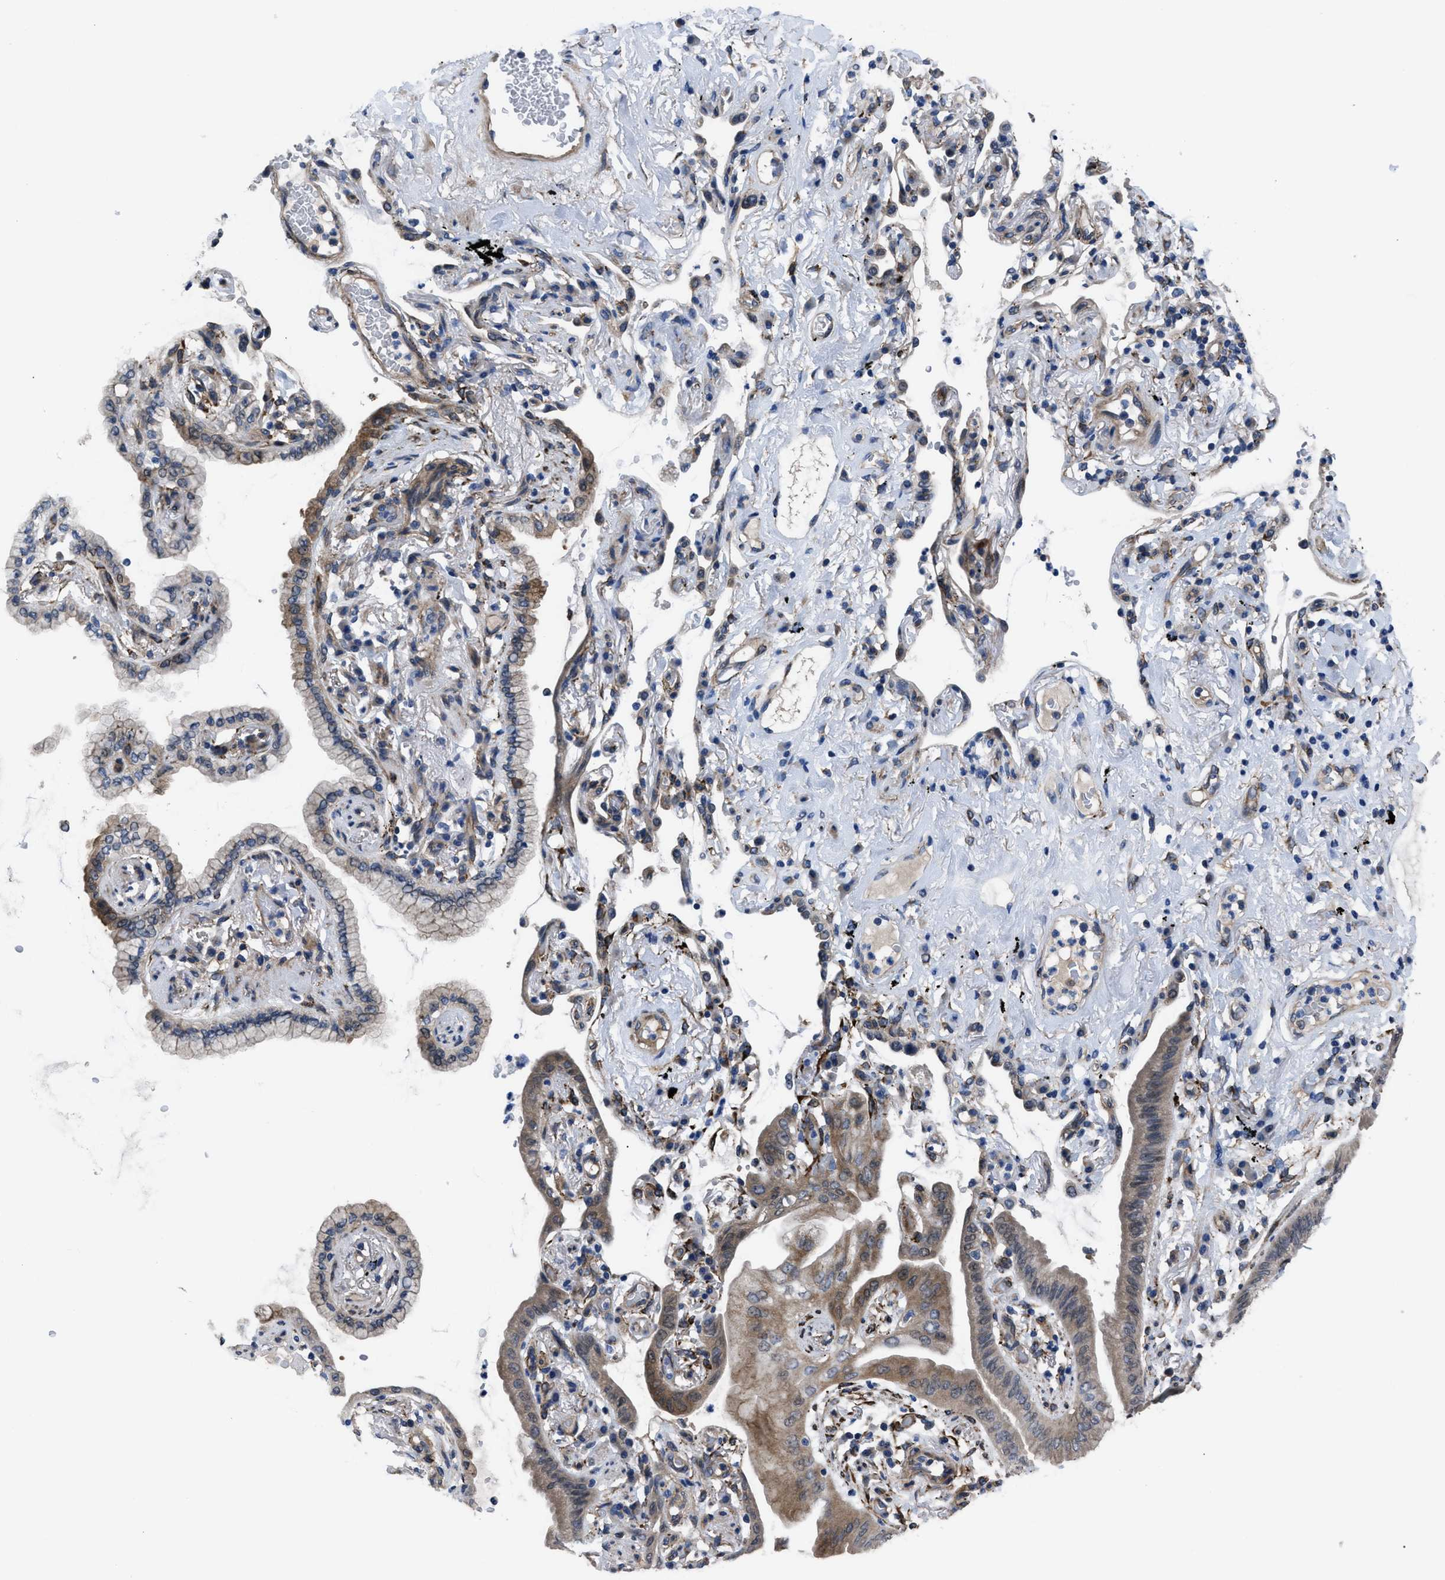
{"staining": {"intensity": "moderate", "quantity": "25%-75%", "location": "cytoplasmic/membranous"}, "tissue": "lung cancer", "cell_type": "Tumor cells", "image_type": "cancer", "snomed": [{"axis": "morphology", "description": "Normal tissue, NOS"}, {"axis": "morphology", "description": "Adenocarcinoma, NOS"}, {"axis": "topography", "description": "Bronchus"}, {"axis": "topography", "description": "Lung"}], "caption": "A high-resolution micrograph shows IHC staining of adenocarcinoma (lung), which exhibits moderate cytoplasmic/membranous positivity in approximately 25%-75% of tumor cells. (IHC, brightfield microscopy, high magnification).", "gene": "SQLE", "patient": {"sex": "female", "age": 70}}